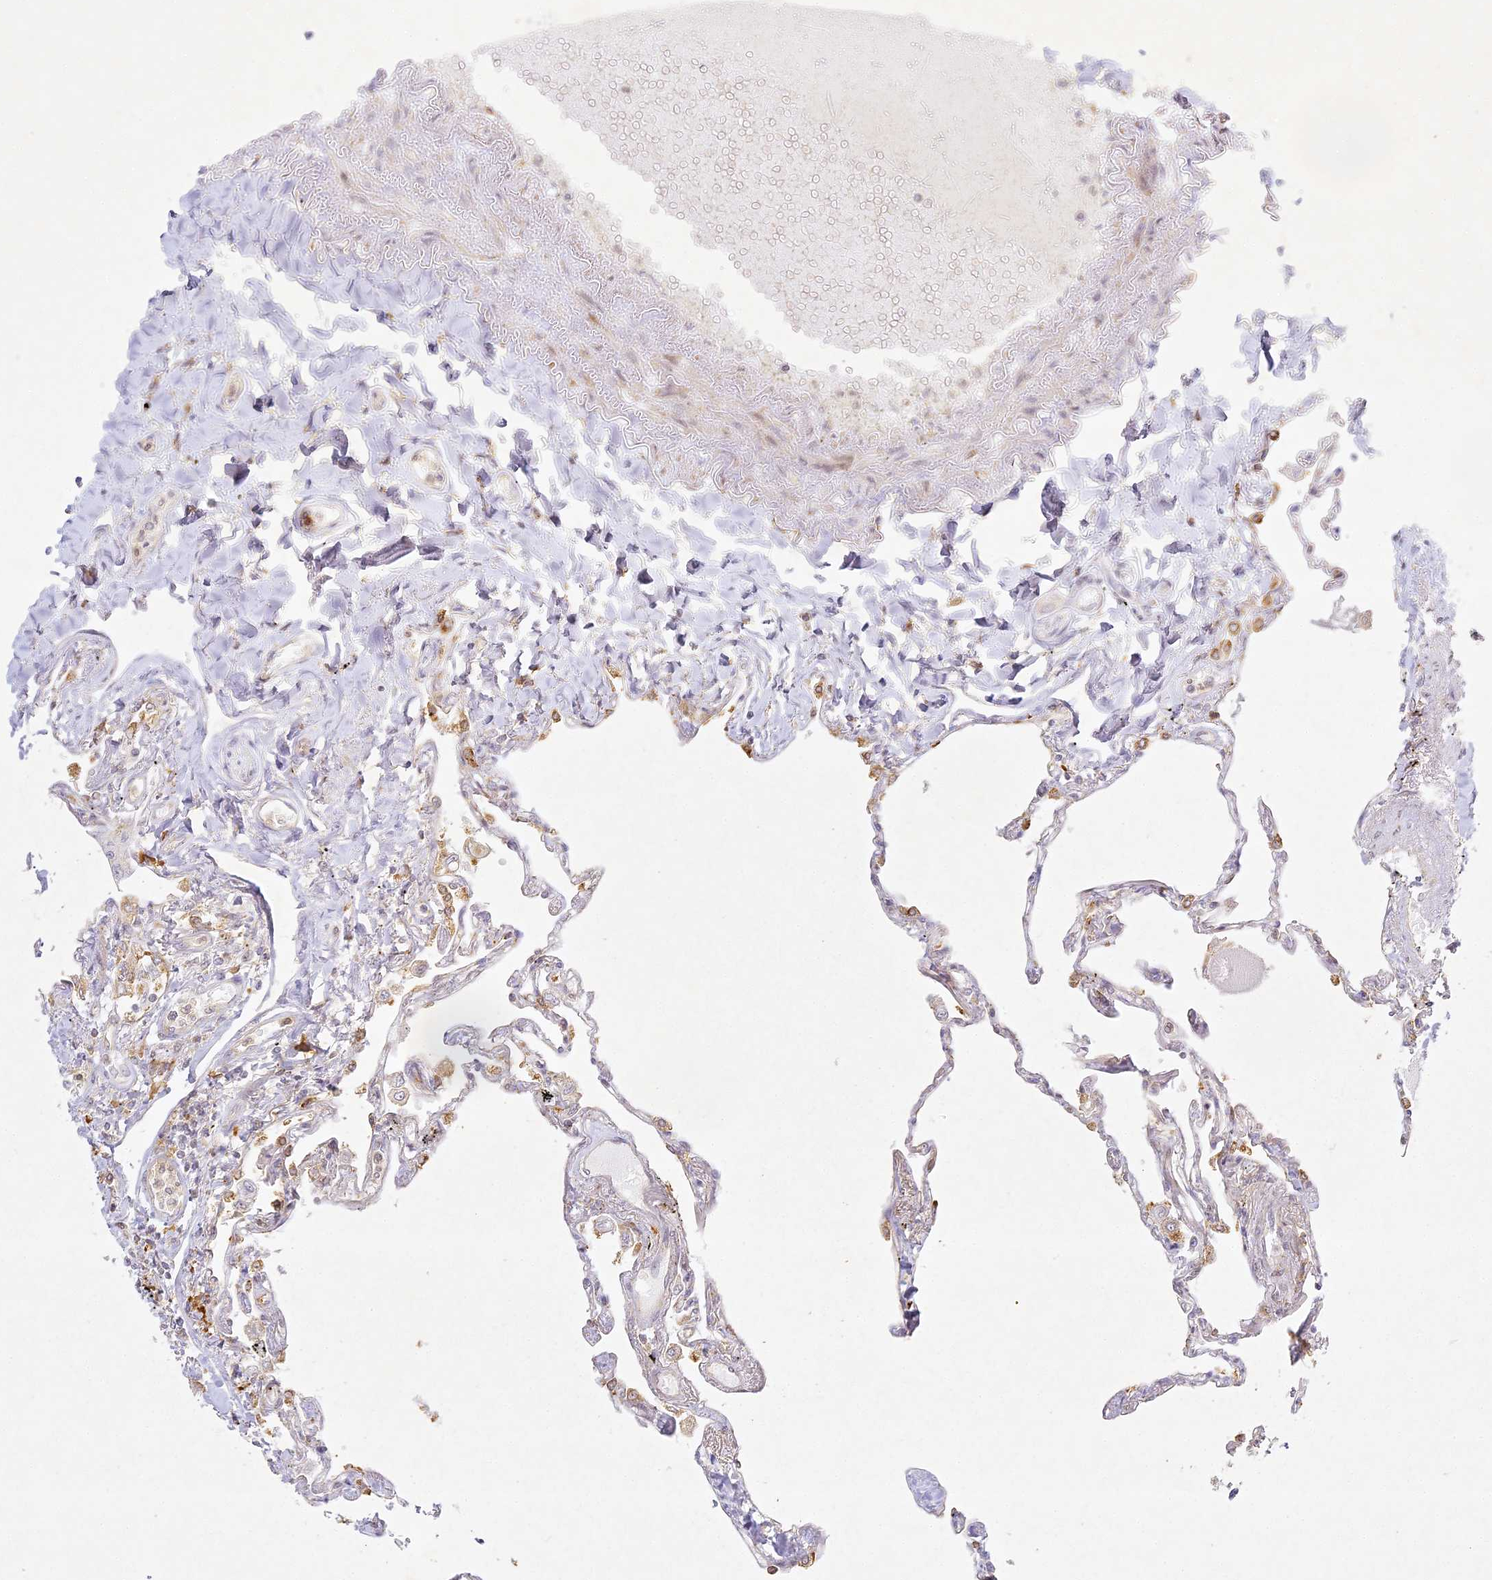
{"staining": {"intensity": "moderate", "quantity": "<25%", "location": "cytoplasmic/membranous"}, "tissue": "lung", "cell_type": "Alveolar cells", "image_type": "normal", "snomed": [{"axis": "morphology", "description": "Normal tissue, NOS"}, {"axis": "topography", "description": "Lung"}], "caption": "Immunohistochemical staining of unremarkable human lung displays moderate cytoplasmic/membranous protein positivity in approximately <25% of alveolar cells. The protein is stained brown, and the nuclei are stained in blue (DAB (3,3'-diaminobenzidine) IHC with brightfield microscopy, high magnification).", "gene": "SLC30A5", "patient": {"sex": "female", "age": 67}}